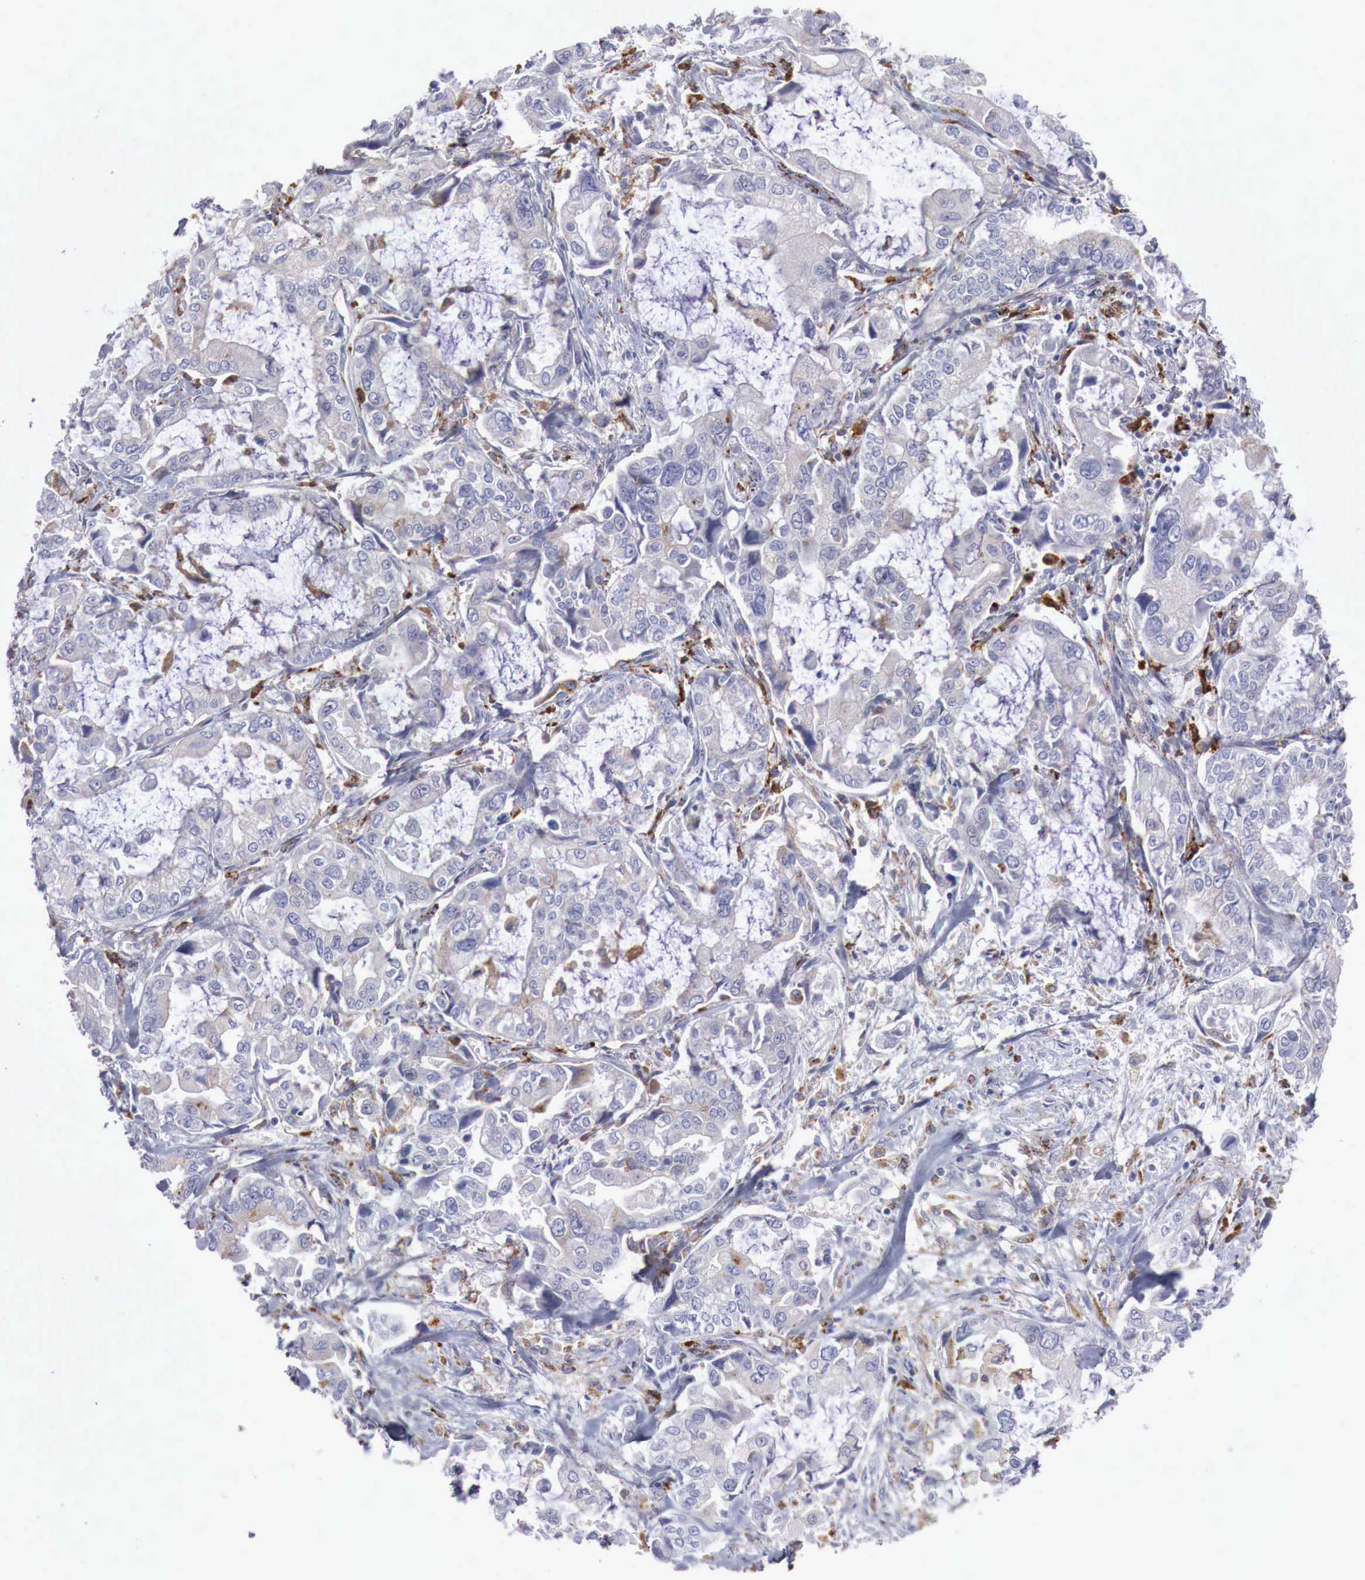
{"staining": {"intensity": "negative", "quantity": "none", "location": "none"}, "tissue": "stomach cancer", "cell_type": "Tumor cells", "image_type": "cancer", "snomed": [{"axis": "morphology", "description": "Adenocarcinoma, NOS"}, {"axis": "topography", "description": "Pancreas"}, {"axis": "topography", "description": "Stomach, upper"}], "caption": "DAB (3,3'-diaminobenzidine) immunohistochemical staining of human stomach adenocarcinoma demonstrates no significant staining in tumor cells. (Brightfield microscopy of DAB immunohistochemistry (IHC) at high magnification).", "gene": "GLA", "patient": {"sex": "male", "age": 77}}